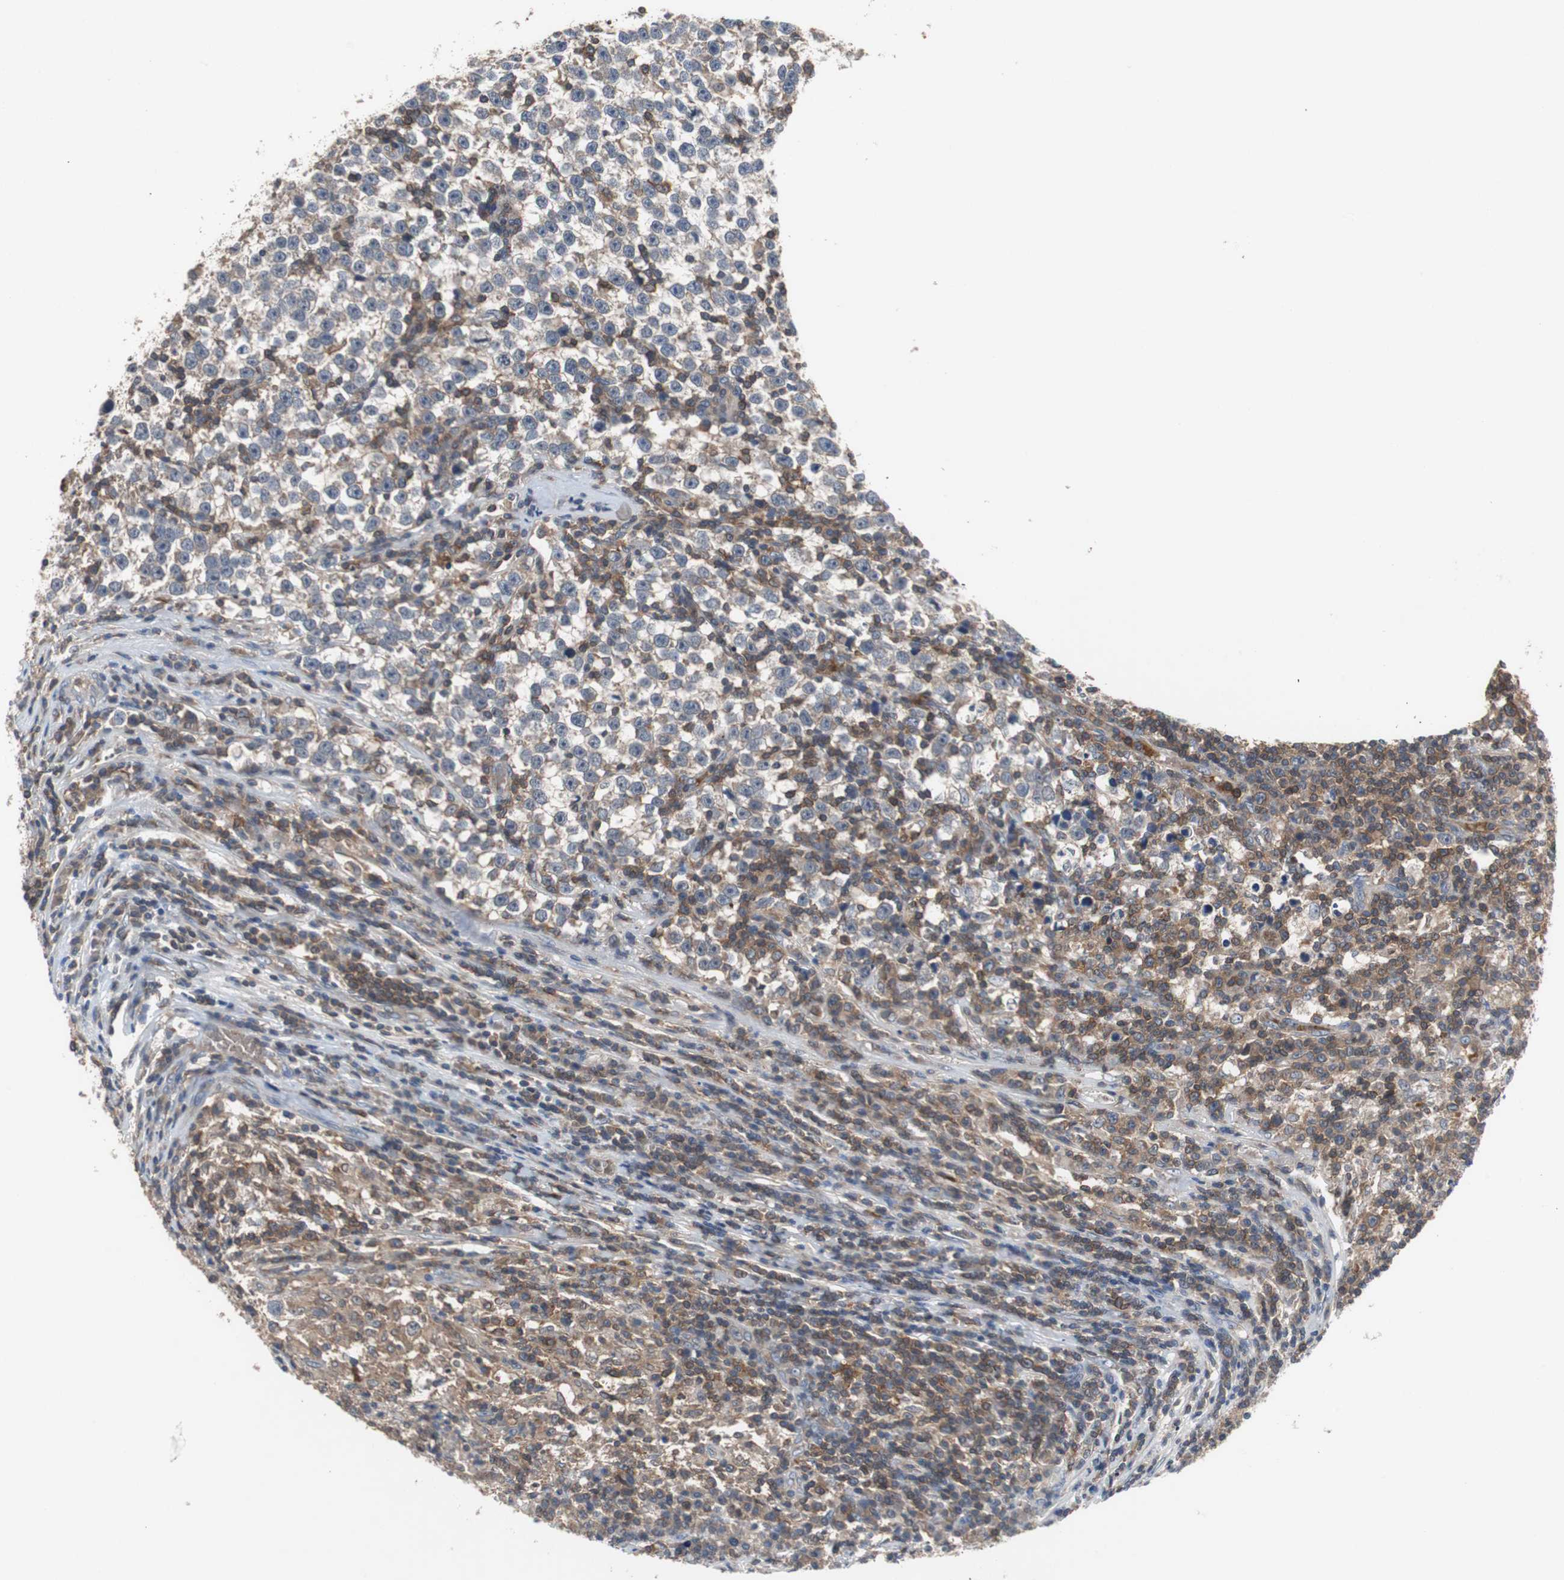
{"staining": {"intensity": "weak", "quantity": "25%-75%", "location": "cytoplasmic/membranous"}, "tissue": "testis cancer", "cell_type": "Tumor cells", "image_type": "cancer", "snomed": [{"axis": "morphology", "description": "Seminoma, NOS"}, {"axis": "topography", "description": "Testis"}], "caption": "Immunohistochemical staining of human testis seminoma demonstrates low levels of weak cytoplasmic/membranous protein positivity in approximately 25%-75% of tumor cells.", "gene": "CALB2", "patient": {"sex": "male", "age": 43}}